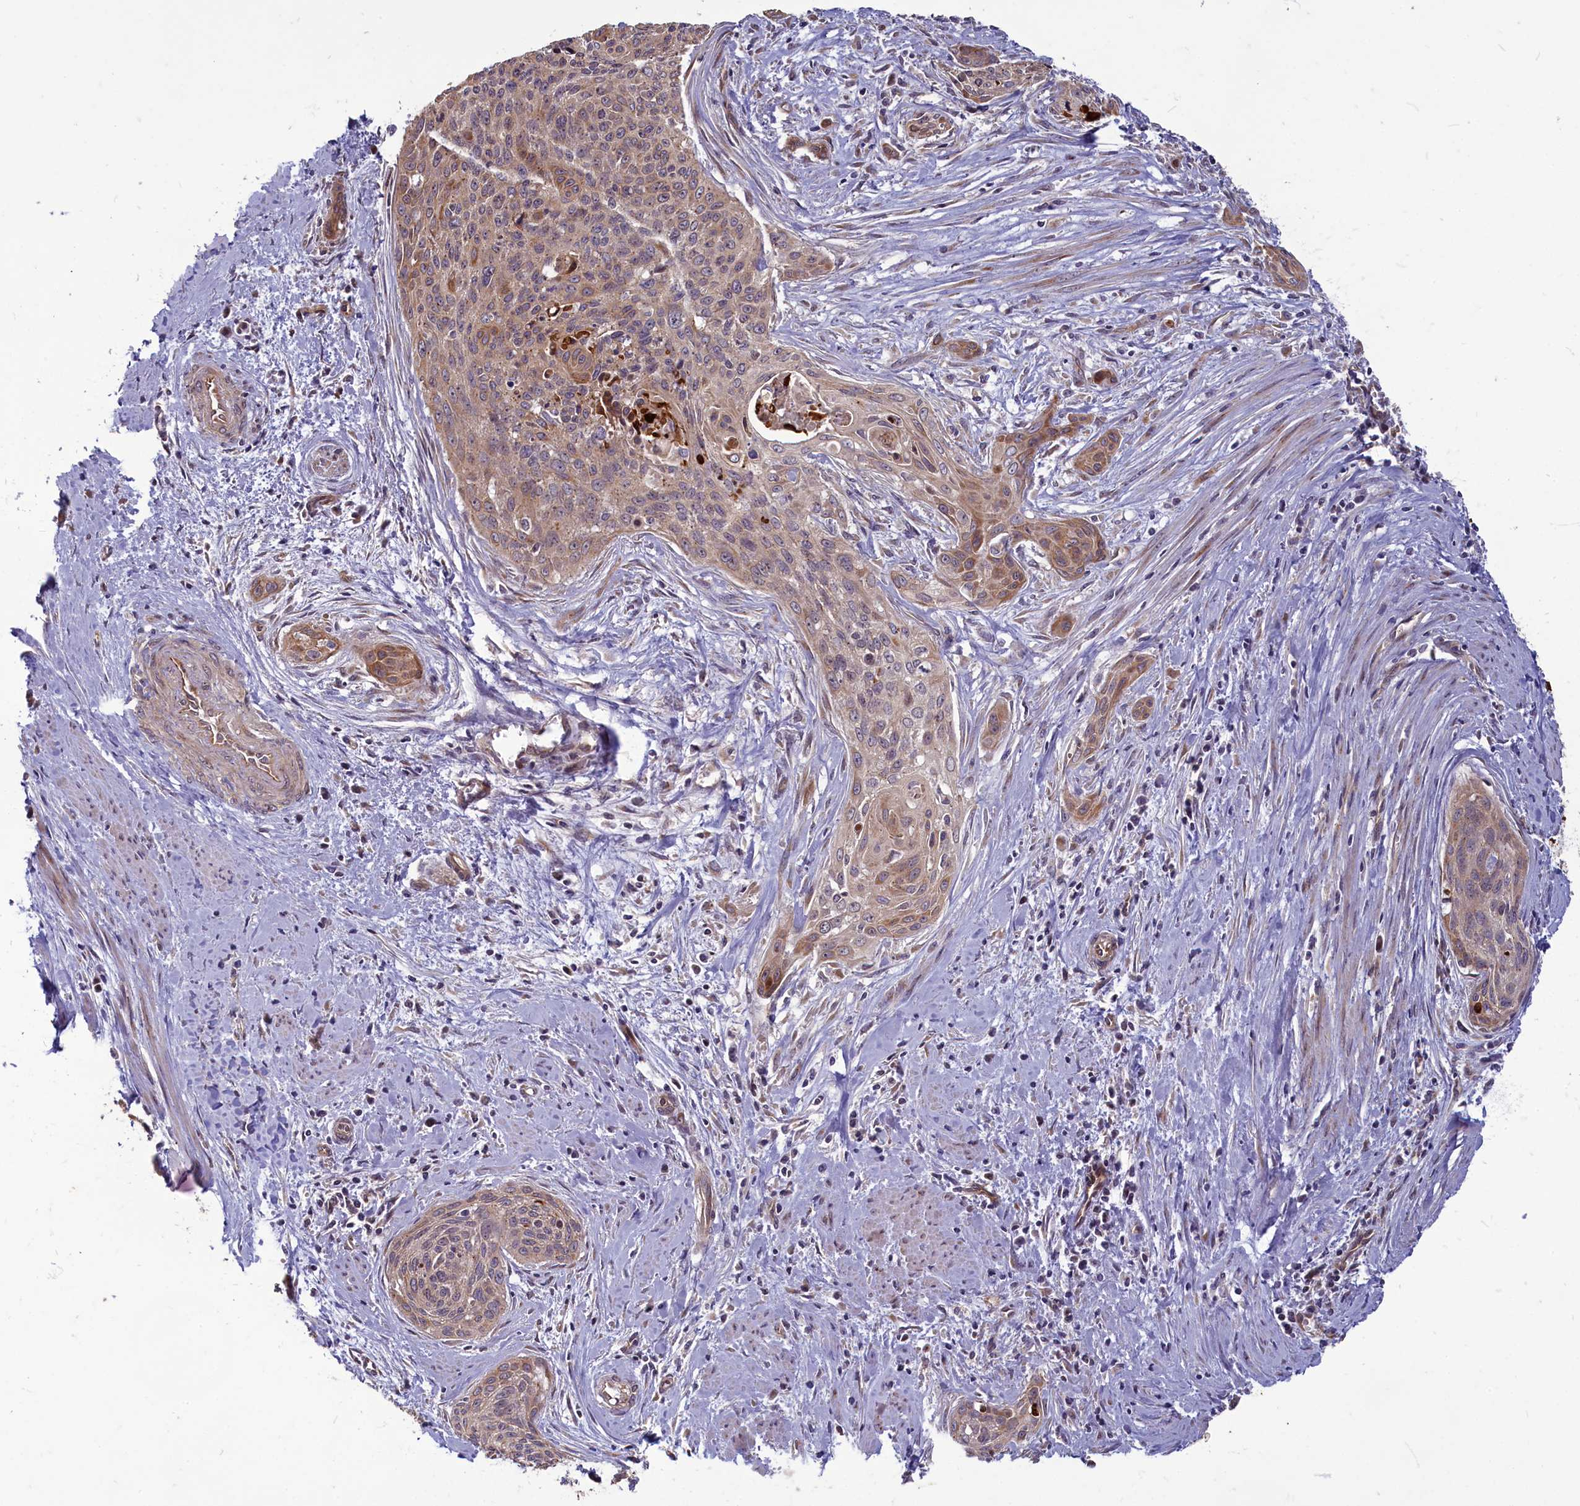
{"staining": {"intensity": "moderate", "quantity": "<25%", "location": "cytoplasmic/membranous"}, "tissue": "cervical cancer", "cell_type": "Tumor cells", "image_type": "cancer", "snomed": [{"axis": "morphology", "description": "Squamous cell carcinoma, NOS"}, {"axis": "topography", "description": "Cervix"}], "caption": "Squamous cell carcinoma (cervical) tissue displays moderate cytoplasmic/membranous expression in approximately <25% of tumor cells, visualized by immunohistochemistry. (DAB (3,3'-diaminobenzidine) IHC, brown staining for protein, blue staining for nuclei).", "gene": "MYCBP", "patient": {"sex": "female", "age": 55}}